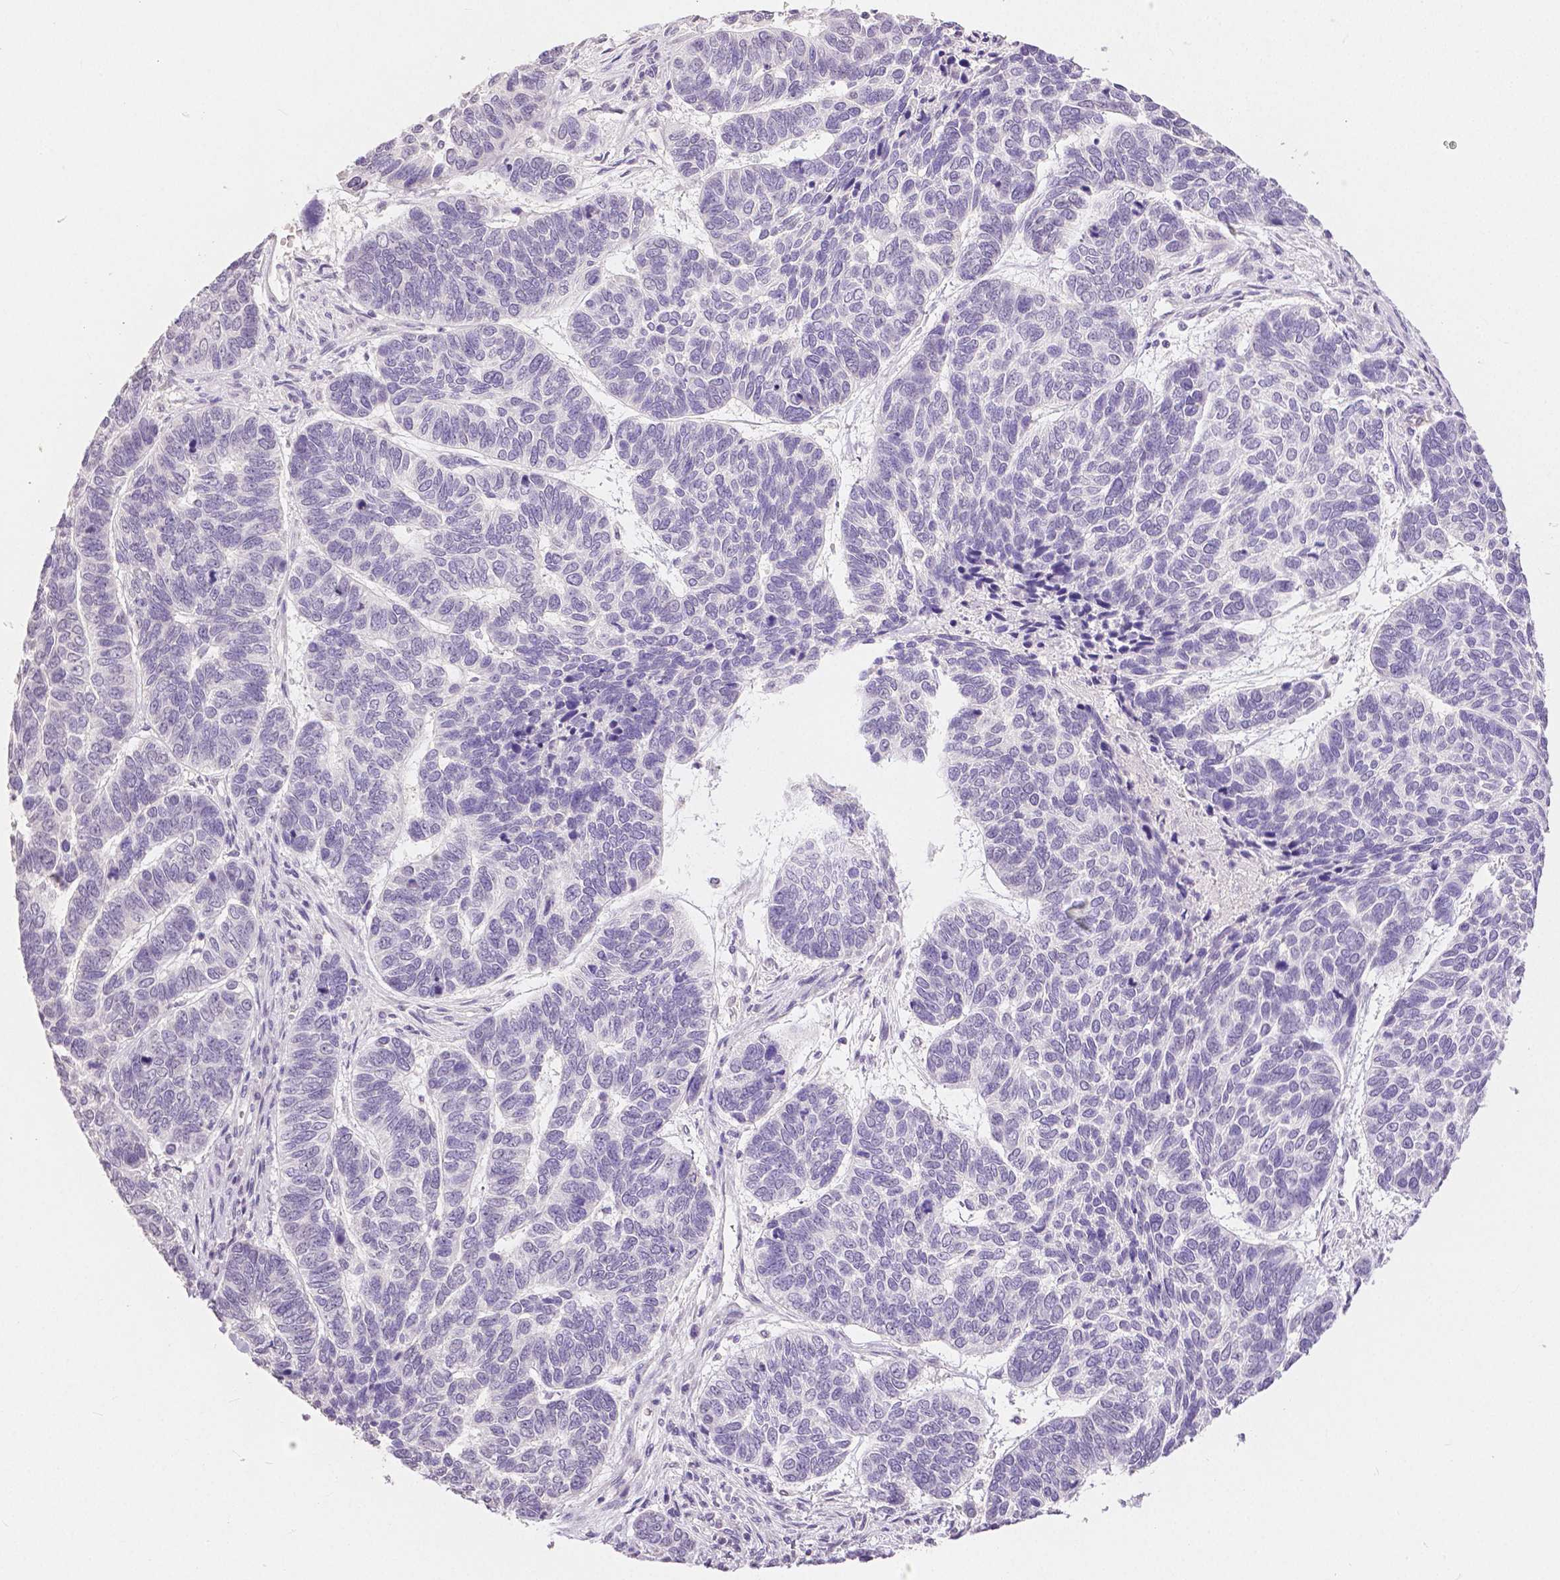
{"staining": {"intensity": "negative", "quantity": "none", "location": "none"}, "tissue": "skin cancer", "cell_type": "Tumor cells", "image_type": "cancer", "snomed": [{"axis": "morphology", "description": "Basal cell carcinoma"}, {"axis": "topography", "description": "Skin"}], "caption": "Immunohistochemical staining of basal cell carcinoma (skin) demonstrates no significant positivity in tumor cells.", "gene": "OCLN", "patient": {"sex": "female", "age": 65}}